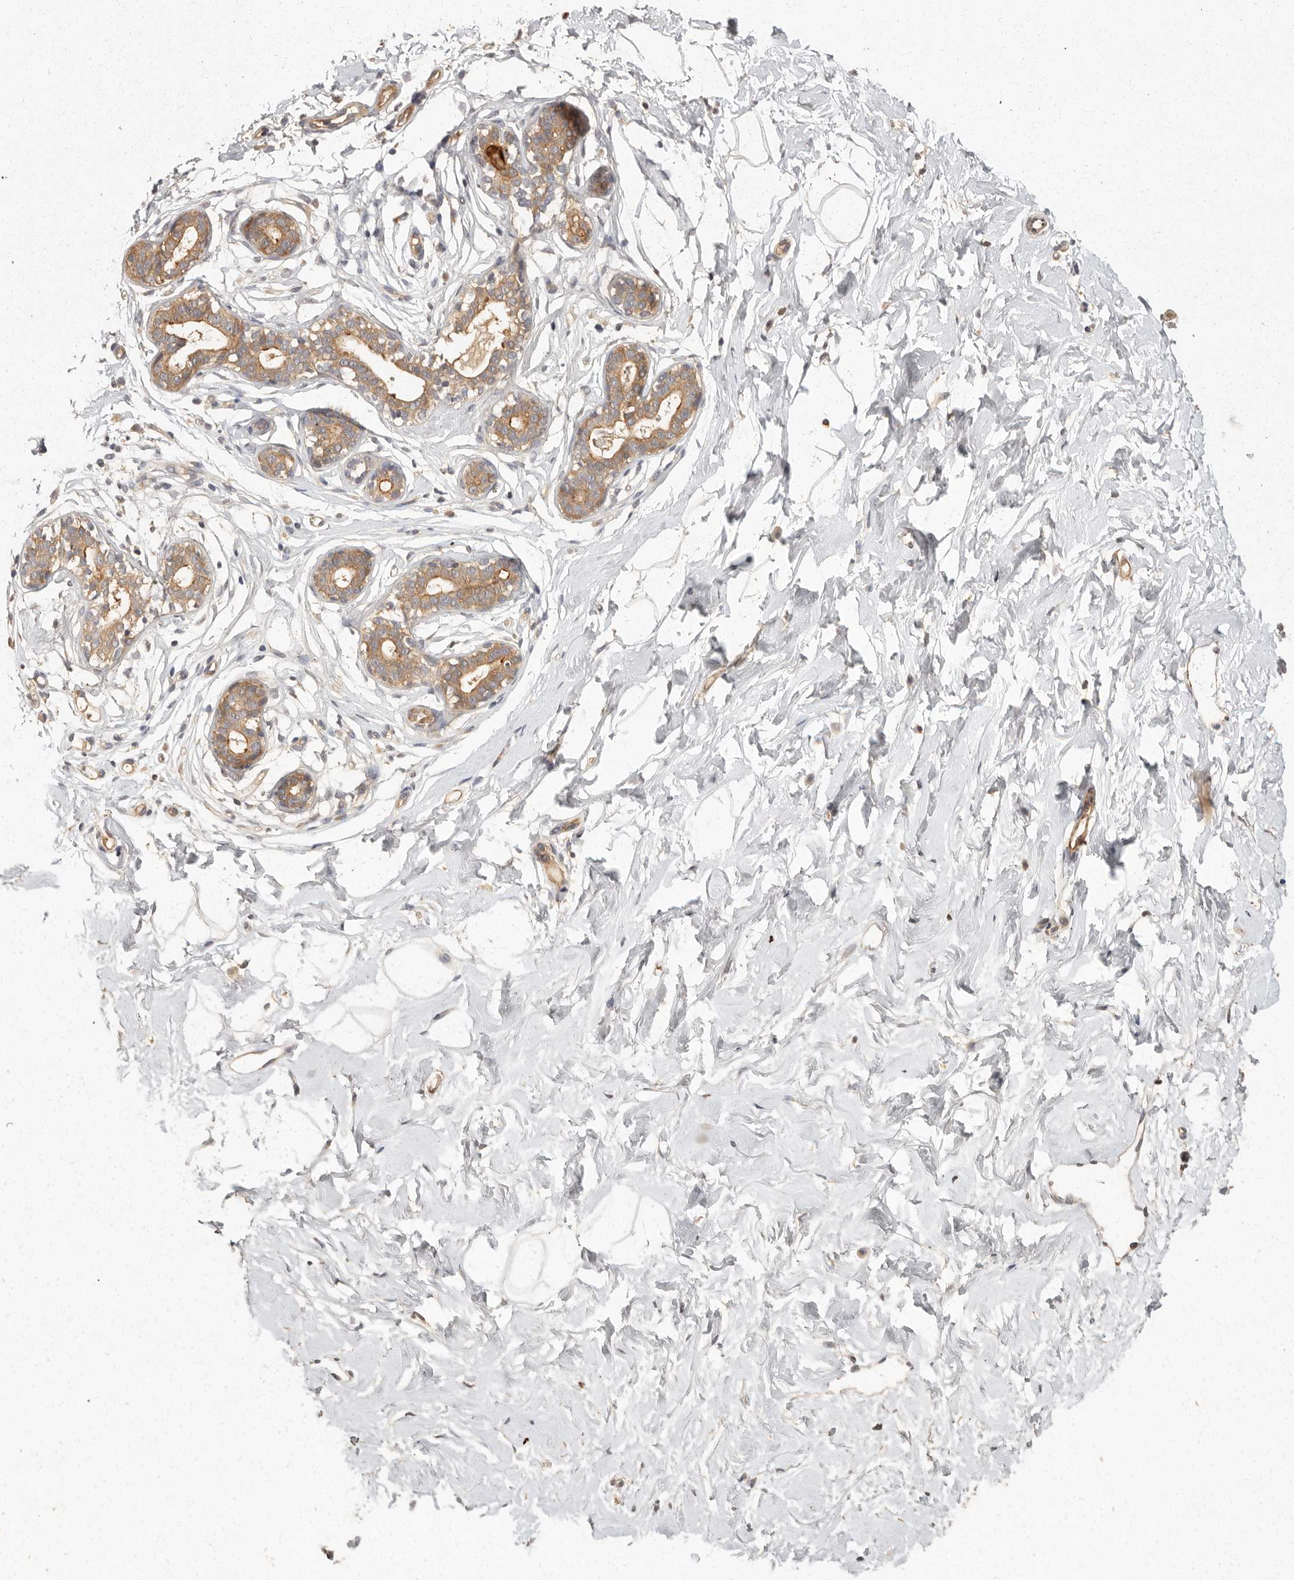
{"staining": {"intensity": "negative", "quantity": "none", "location": "none"}, "tissue": "breast", "cell_type": "Adipocytes", "image_type": "normal", "snomed": [{"axis": "morphology", "description": "Normal tissue, NOS"}, {"axis": "morphology", "description": "Adenoma, NOS"}, {"axis": "topography", "description": "Breast"}], "caption": "An image of human breast is negative for staining in adipocytes. (Brightfield microscopy of DAB (3,3'-diaminobenzidine) immunohistochemistry (IHC) at high magnification).", "gene": "BAIAP2", "patient": {"sex": "female", "age": 23}}